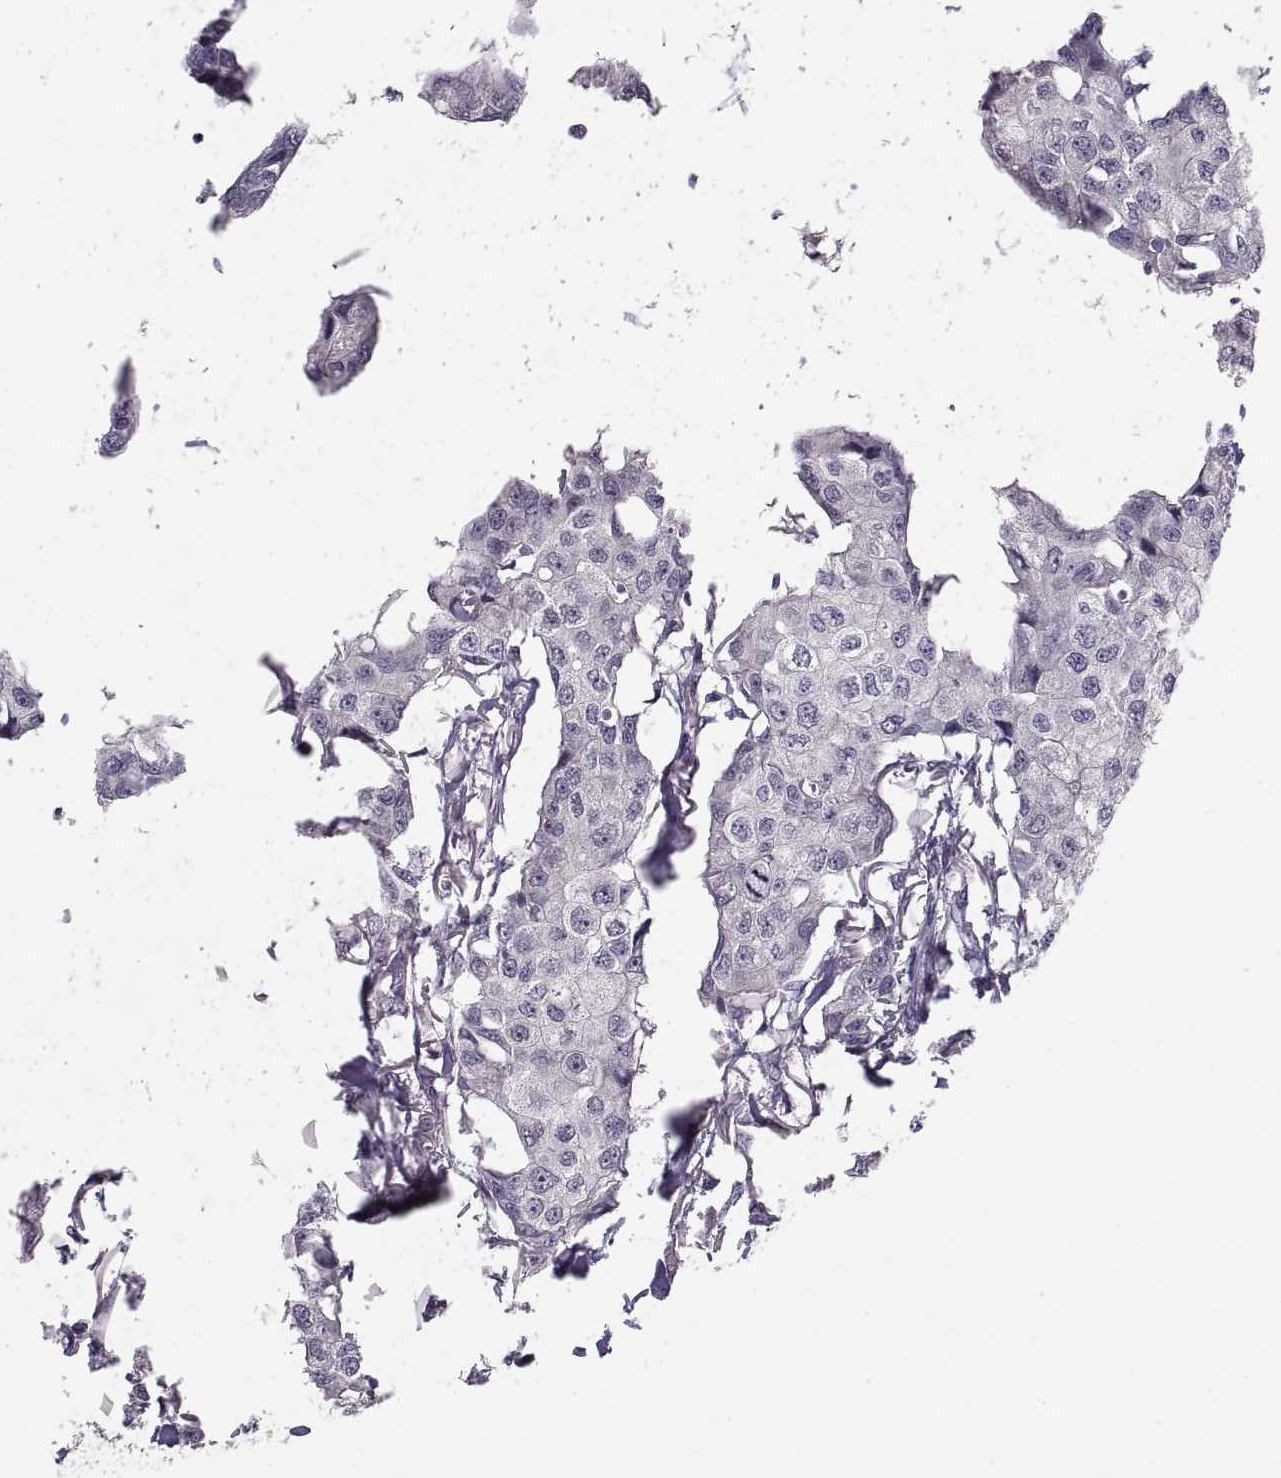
{"staining": {"intensity": "negative", "quantity": "none", "location": "none"}, "tissue": "breast cancer", "cell_type": "Tumor cells", "image_type": "cancer", "snomed": [{"axis": "morphology", "description": "Duct carcinoma"}, {"axis": "topography", "description": "Breast"}], "caption": "Breast intraductal carcinoma was stained to show a protein in brown. There is no significant positivity in tumor cells. (DAB (3,3'-diaminobenzidine) IHC with hematoxylin counter stain).", "gene": "PAX2", "patient": {"sex": "female", "age": 80}}